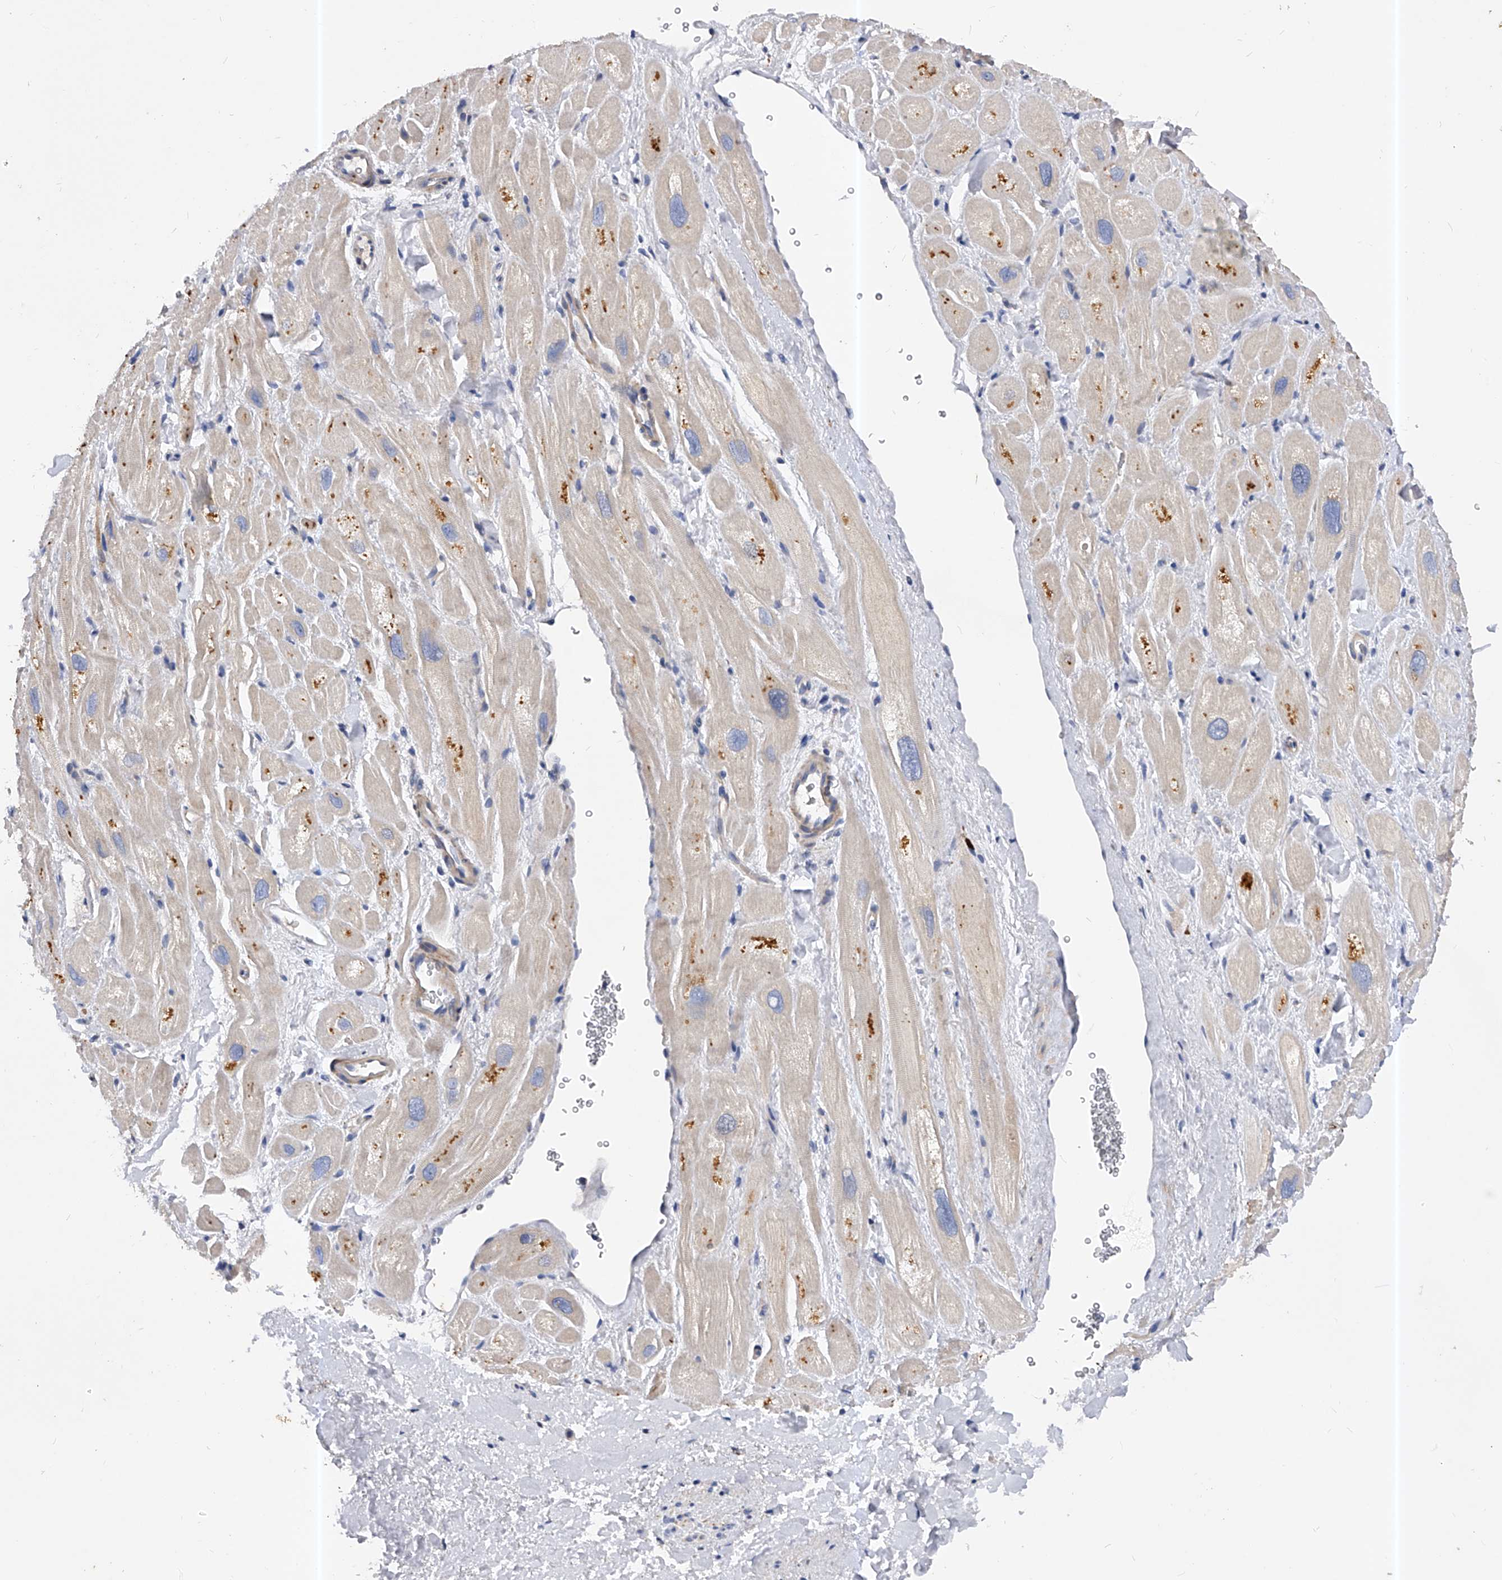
{"staining": {"intensity": "moderate", "quantity": "25%-75%", "location": "cytoplasmic/membranous"}, "tissue": "heart muscle", "cell_type": "Cardiomyocytes", "image_type": "normal", "snomed": [{"axis": "morphology", "description": "Normal tissue, NOS"}, {"axis": "topography", "description": "Heart"}], "caption": "Cardiomyocytes display moderate cytoplasmic/membranous expression in about 25%-75% of cells in unremarkable heart muscle.", "gene": "PPP5C", "patient": {"sex": "male", "age": 49}}